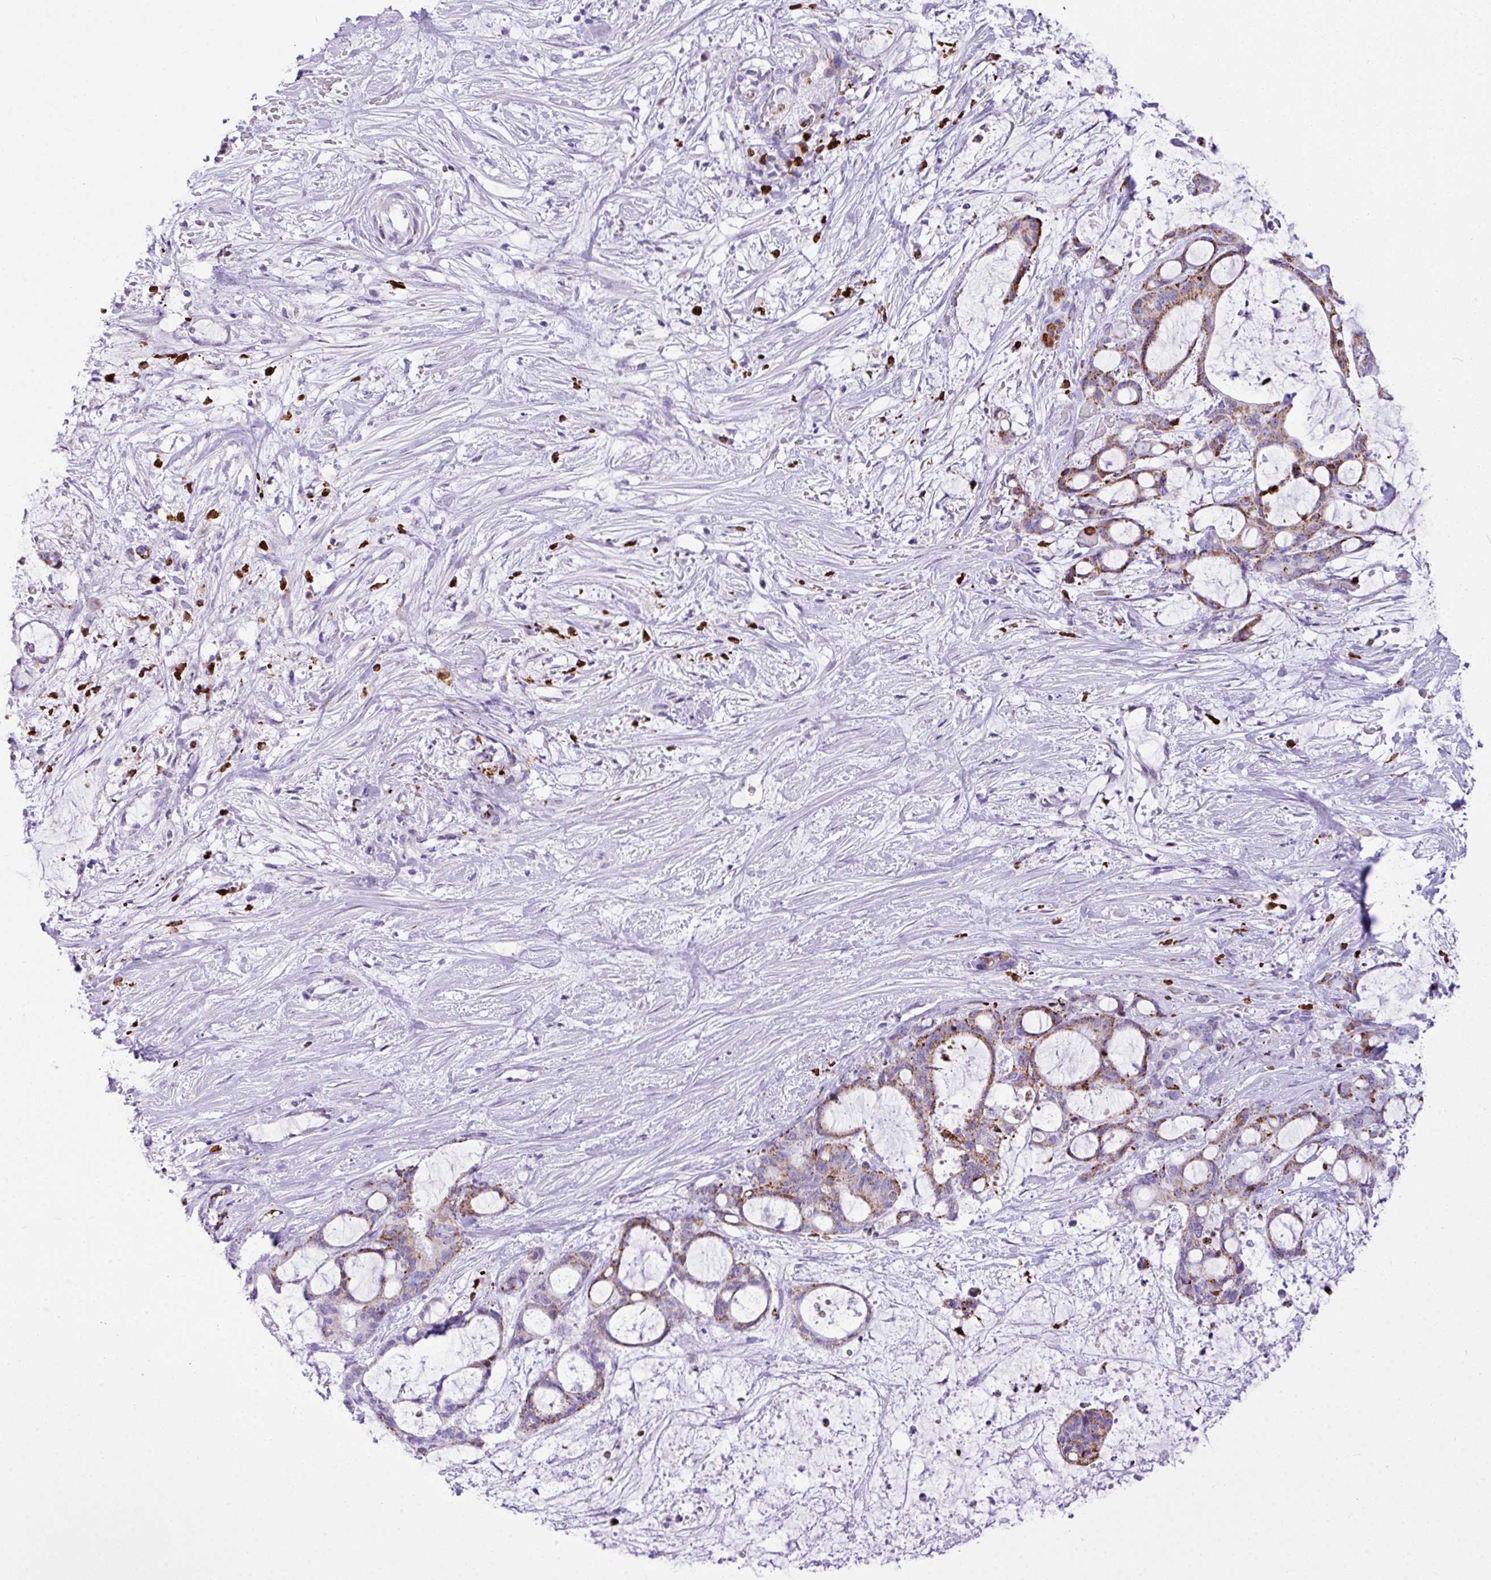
{"staining": {"intensity": "moderate", "quantity": "25%-75%", "location": "cytoplasmic/membranous"}, "tissue": "liver cancer", "cell_type": "Tumor cells", "image_type": "cancer", "snomed": [{"axis": "morphology", "description": "Normal tissue, NOS"}, {"axis": "morphology", "description": "Cholangiocarcinoma"}, {"axis": "topography", "description": "Liver"}, {"axis": "topography", "description": "Peripheral nerve tissue"}], "caption": "Protein staining of liver cancer (cholangiocarcinoma) tissue exhibits moderate cytoplasmic/membranous positivity in about 25%-75% of tumor cells.", "gene": "RCAN2", "patient": {"sex": "female", "age": 73}}